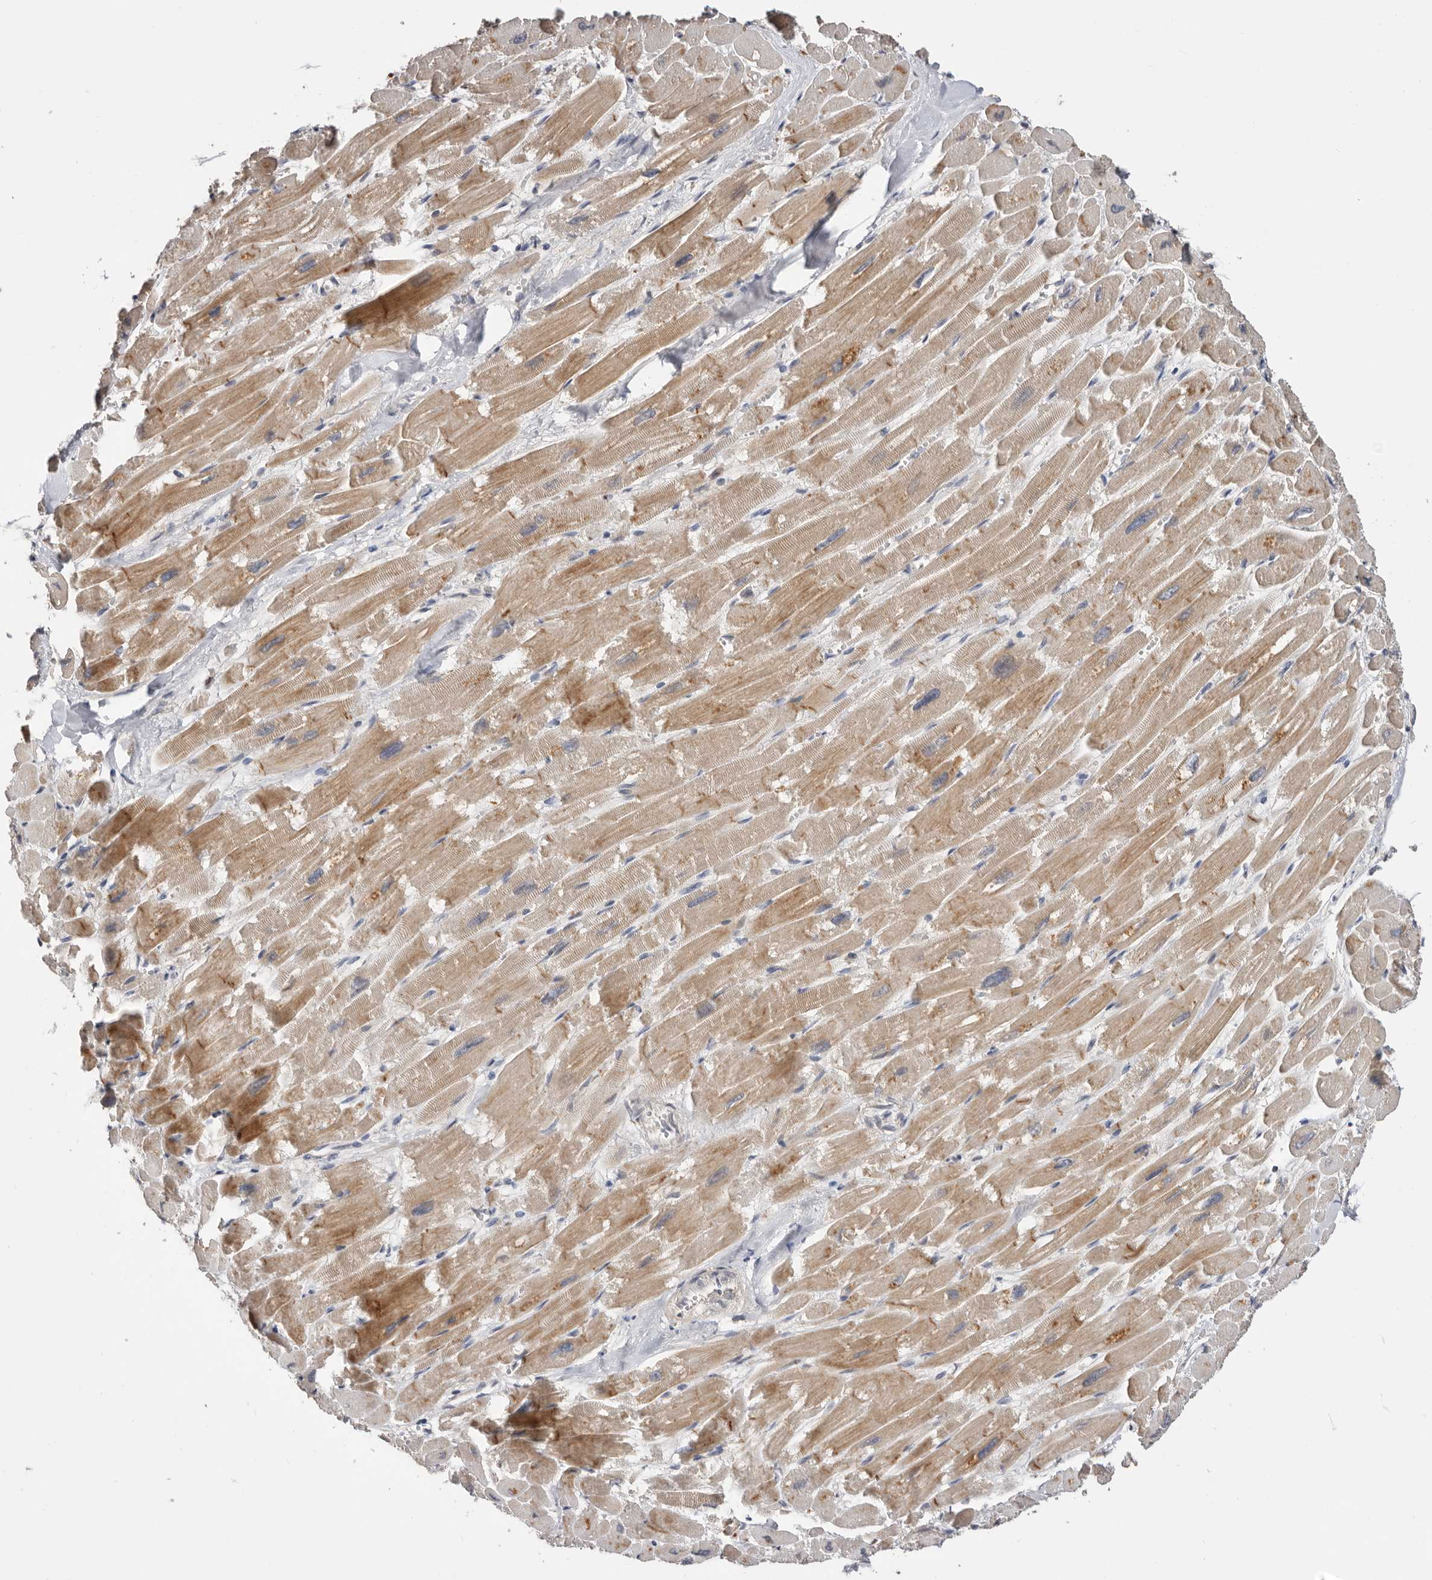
{"staining": {"intensity": "moderate", "quantity": "25%-75%", "location": "cytoplasmic/membranous"}, "tissue": "heart muscle", "cell_type": "Cardiomyocytes", "image_type": "normal", "snomed": [{"axis": "morphology", "description": "Normal tissue, NOS"}, {"axis": "topography", "description": "Heart"}], "caption": "Protein expression analysis of normal human heart muscle reveals moderate cytoplasmic/membranous positivity in approximately 25%-75% of cardiomyocytes. Using DAB (brown) and hematoxylin (blue) stains, captured at high magnification using brightfield microscopy.", "gene": "DOP1A", "patient": {"sex": "male", "age": 54}}